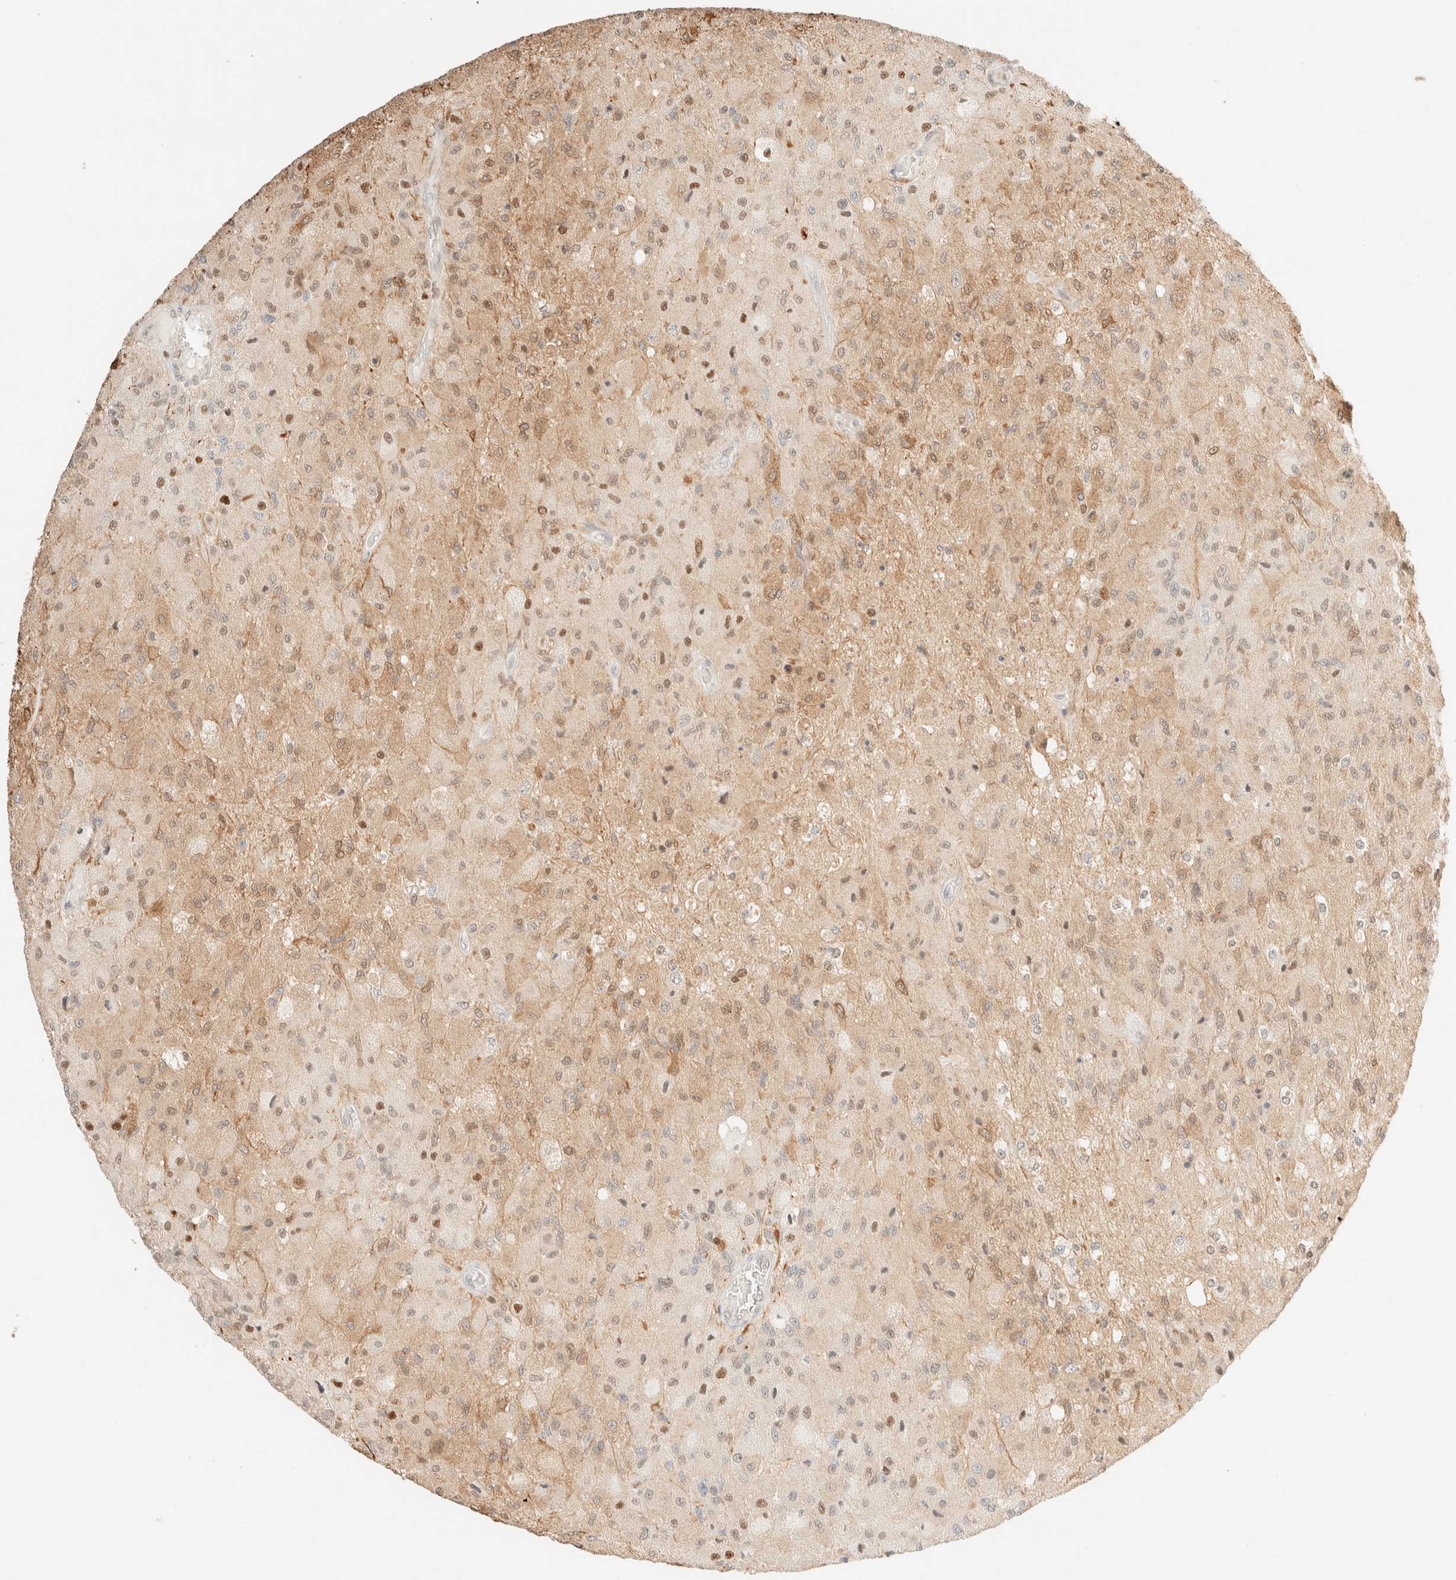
{"staining": {"intensity": "weak", "quantity": ">75%", "location": "cytoplasmic/membranous,nuclear"}, "tissue": "glioma", "cell_type": "Tumor cells", "image_type": "cancer", "snomed": [{"axis": "morphology", "description": "Normal tissue, NOS"}, {"axis": "morphology", "description": "Glioma, malignant, High grade"}, {"axis": "topography", "description": "Cerebral cortex"}], "caption": "This histopathology image exhibits immunohistochemistry (IHC) staining of human glioma, with low weak cytoplasmic/membranous and nuclear expression in about >75% of tumor cells.", "gene": "TSR1", "patient": {"sex": "male", "age": 77}}